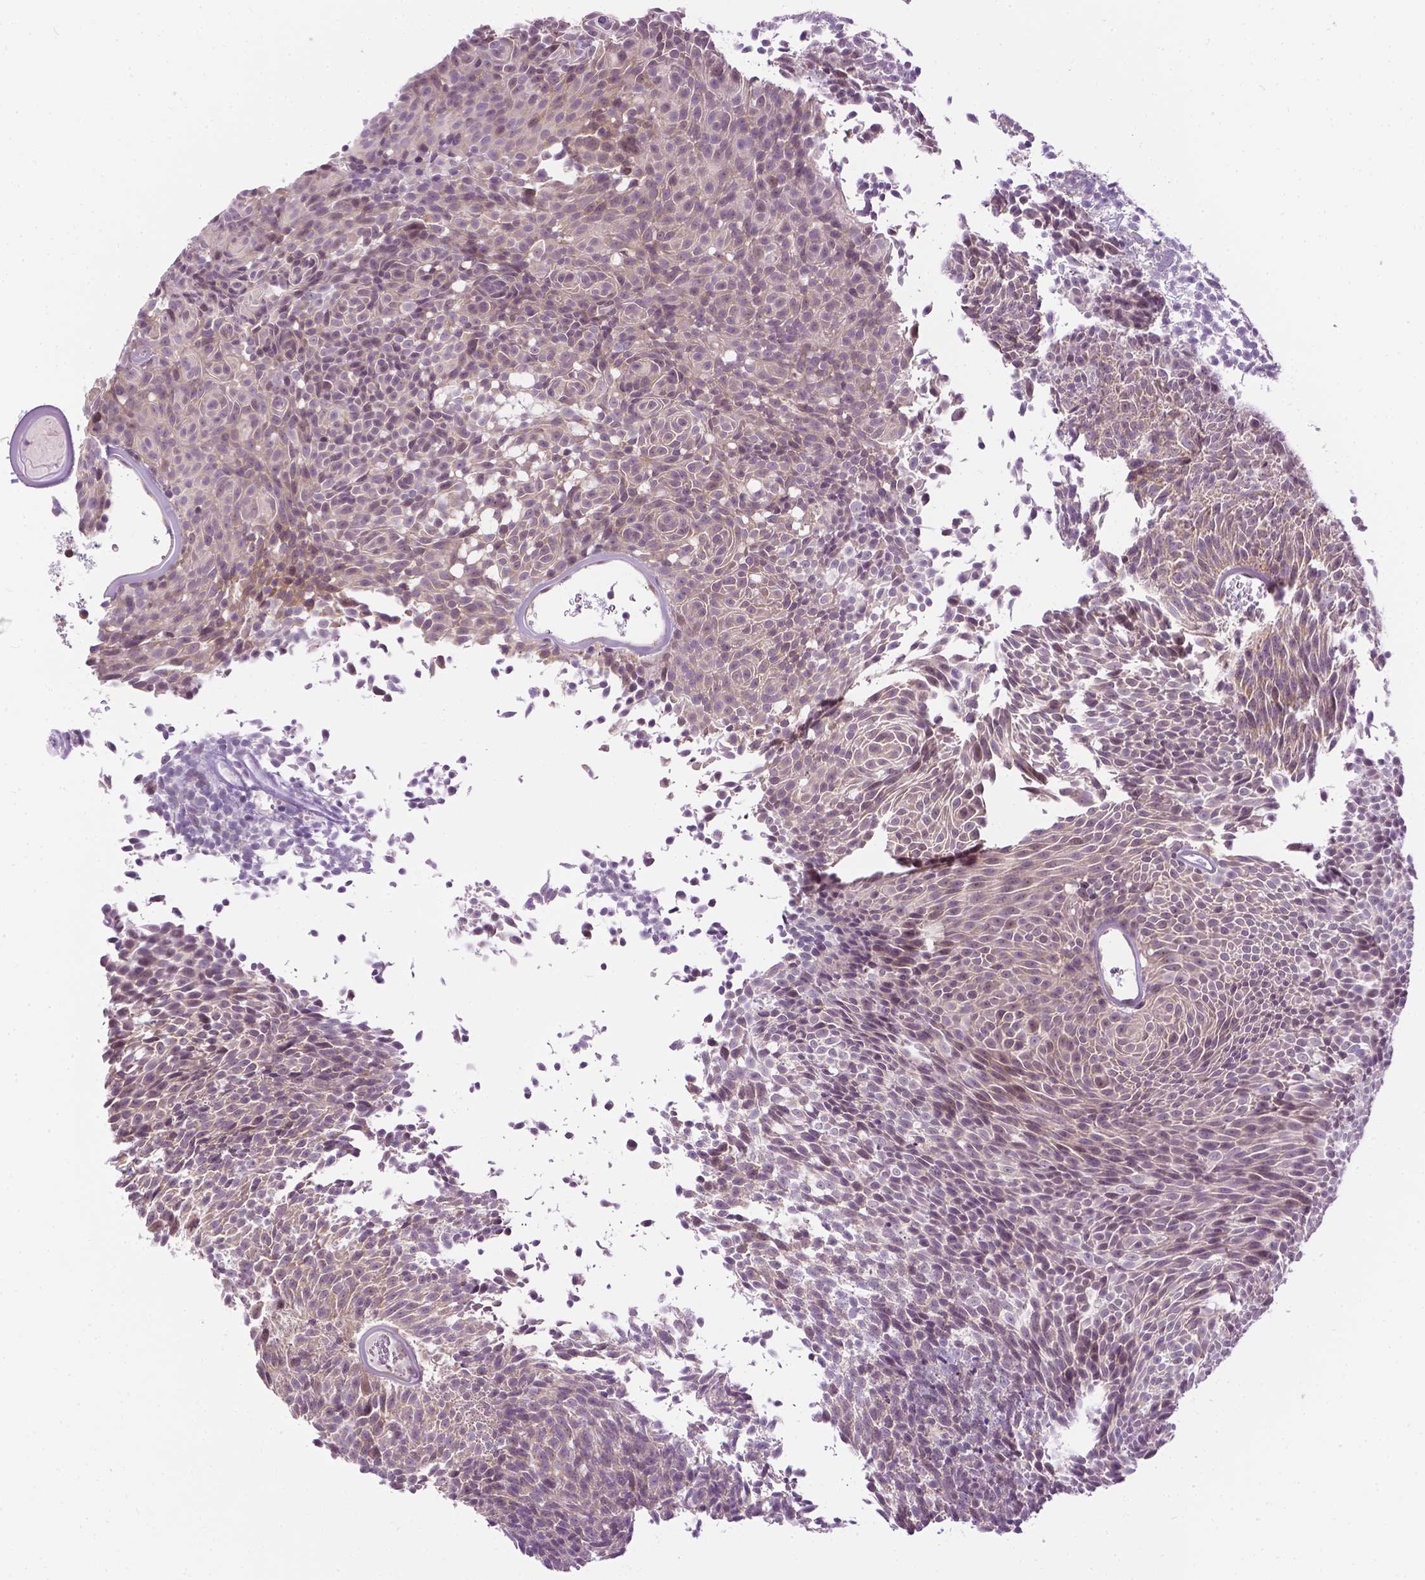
{"staining": {"intensity": "negative", "quantity": "none", "location": "none"}, "tissue": "urothelial cancer", "cell_type": "Tumor cells", "image_type": "cancer", "snomed": [{"axis": "morphology", "description": "Urothelial carcinoma, Low grade"}, {"axis": "topography", "description": "Urinary bladder"}], "caption": "This is an IHC histopathology image of human urothelial carcinoma (low-grade). There is no staining in tumor cells.", "gene": "DENND4A", "patient": {"sex": "male", "age": 77}}